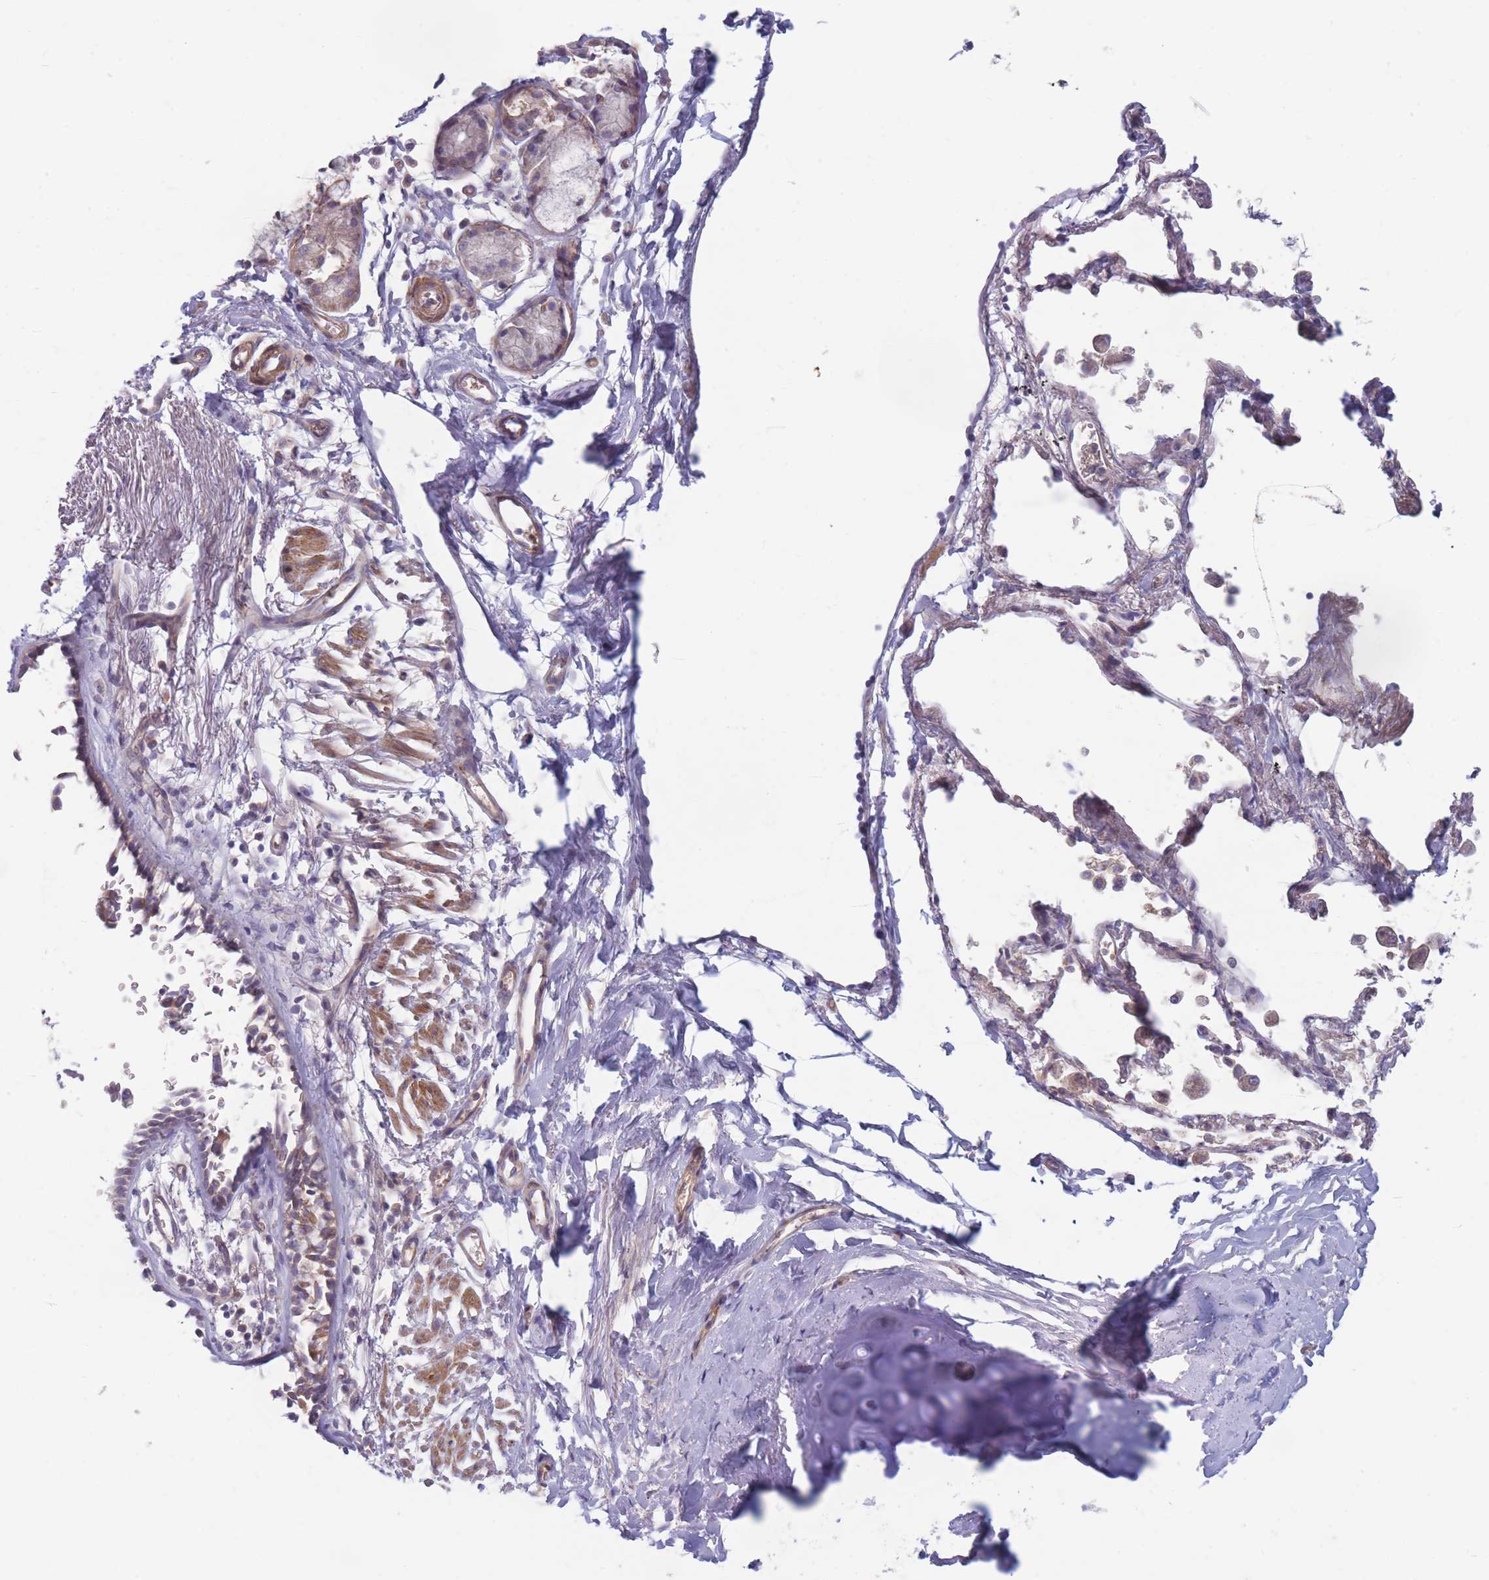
{"staining": {"intensity": "negative", "quantity": "none", "location": "none"}, "tissue": "adipose tissue", "cell_type": "Adipocytes", "image_type": "normal", "snomed": [{"axis": "morphology", "description": "Normal tissue, NOS"}, {"axis": "topography", "description": "Cartilage tissue"}], "caption": "The photomicrograph shows no staining of adipocytes in unremarkable adipose tissue. The staining is performed using DAB brown chromogen with nuclei counter-stained in using hematoxylin.", "gene": "PNPLA5", "patient": {"sex": "male", "age": 73}}